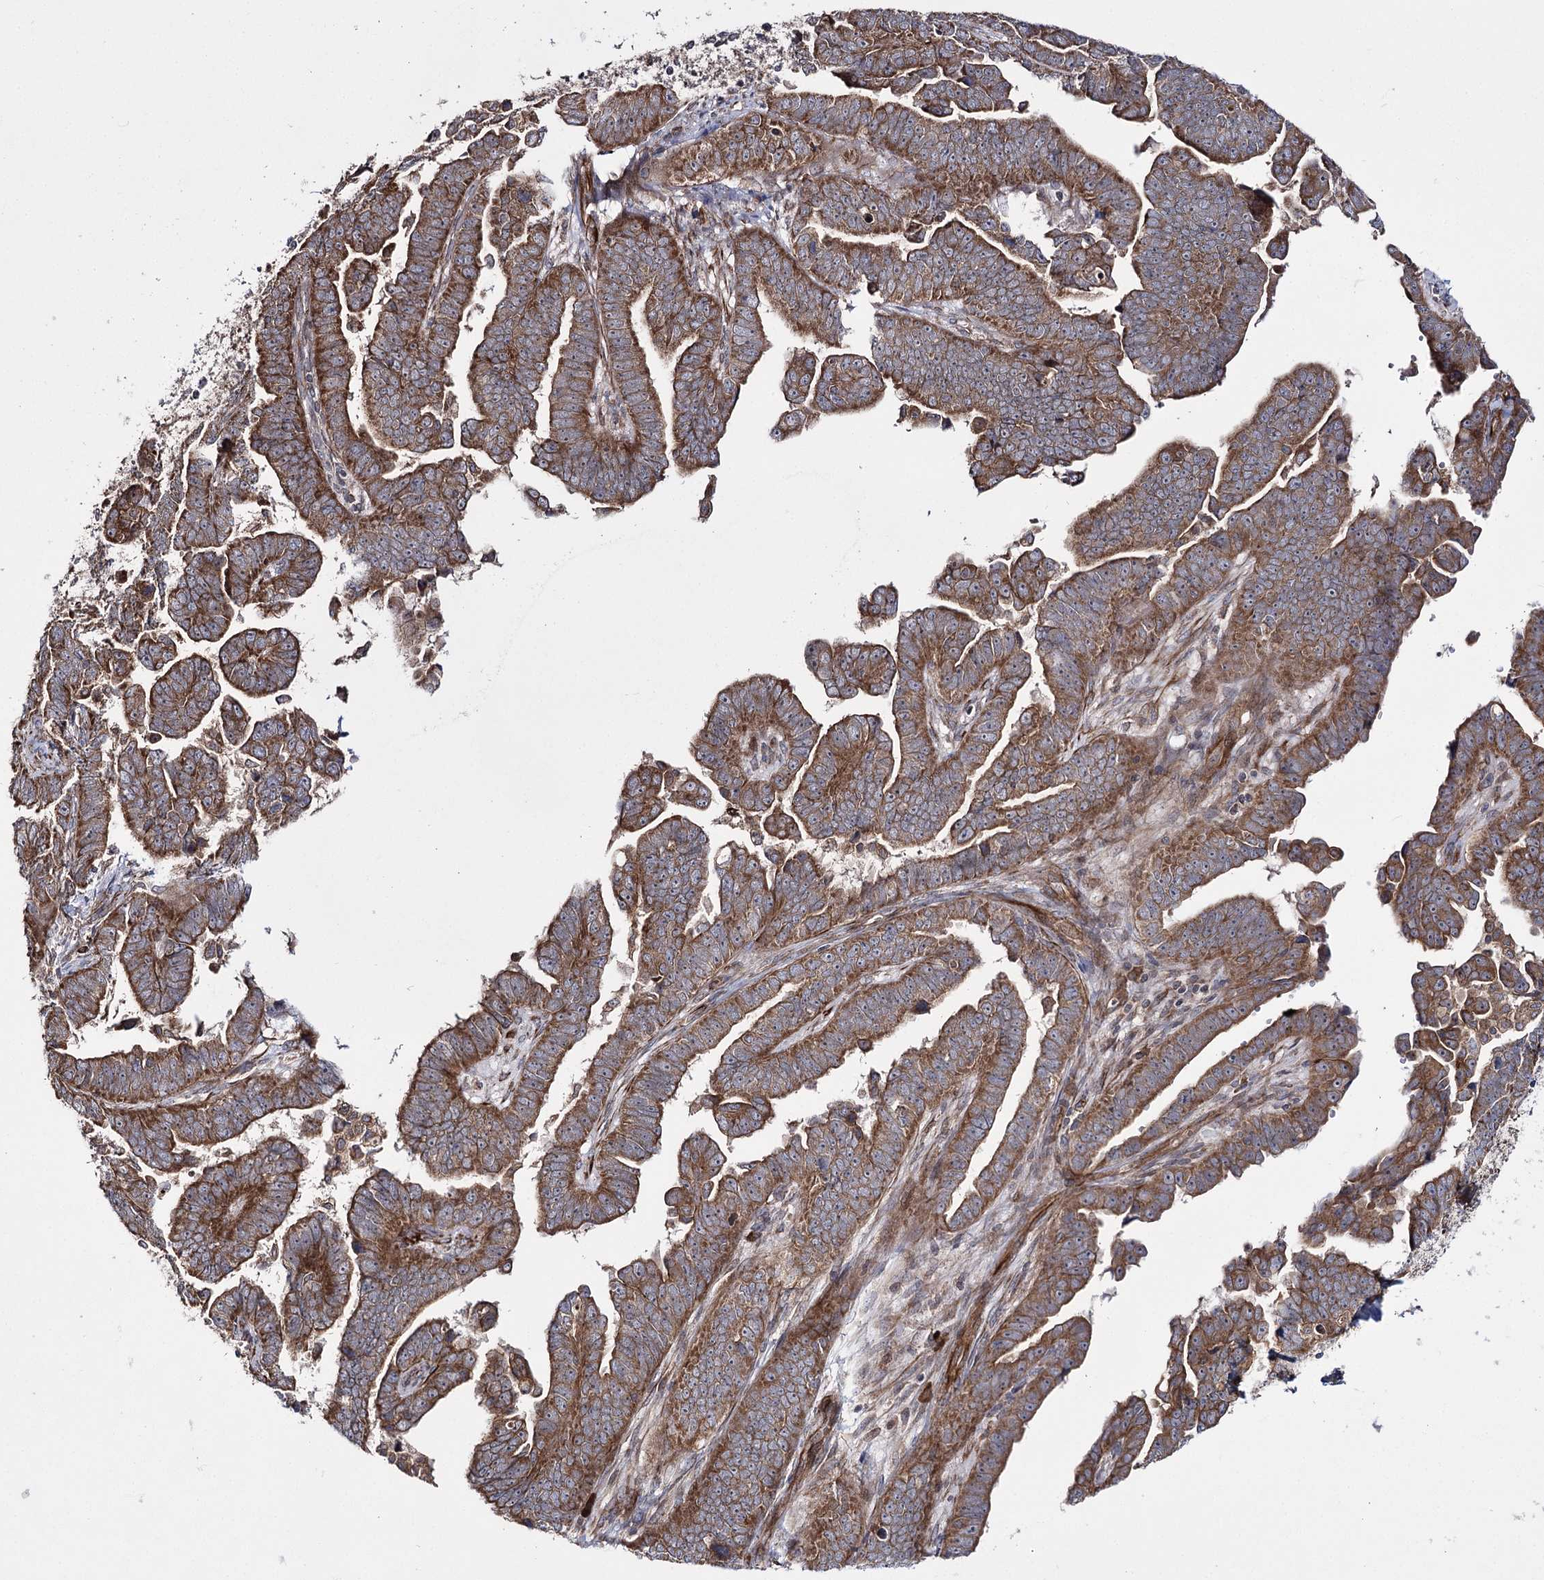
{"staining": {"intensity": "moderate", "quantity": ">75%", "location": "cytoplasmic/membranous"}, "tissue": "endometrial cancer", "cell_type": "Tumor cells", "image_type": "cancer", "snomed": [{"axis": "morphology", "description": "Adenocarcinoma, NOS"}, {"axis": "topography", "description": "Endometrium"}], "caption": "This image exhibits immunohistochemistry staining of human endometrial cancer, with medium moderate cytoplasmic/membranous staining in approximately >75% of tumor cells.", "gene": "HECTD2", "patient": {"sex": "female", "age": 75}}